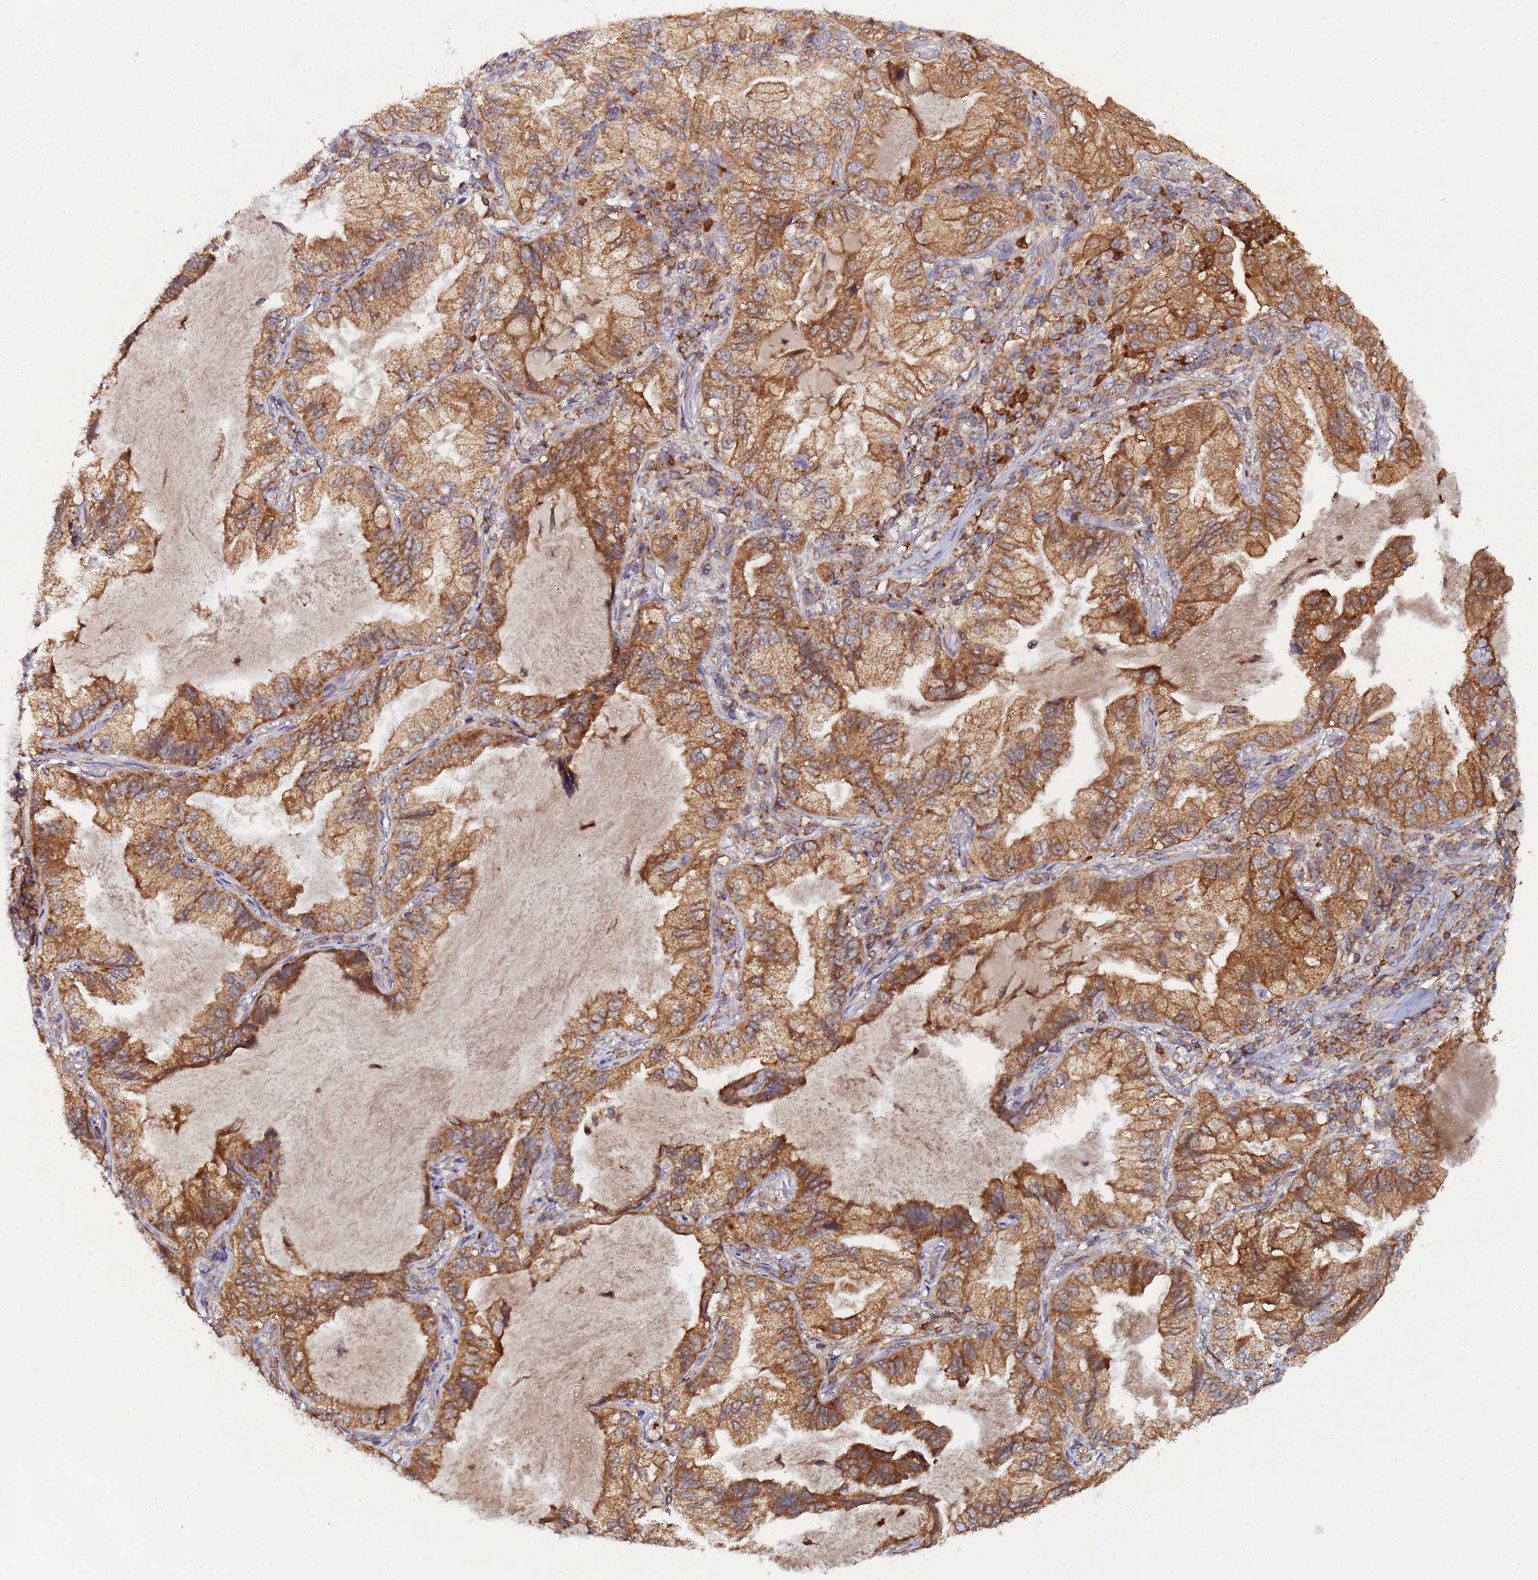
{"staining": {"intensity": "moderate", "quantity": ">75%", "location": "cytoplasmic/membranous"}, "tissue": "lung cancer", "cell_type": "Tumor cells", "image_type": "cancer", "snomed": [{"axis": "morphology", "description": "Adenocarcinoma, NOS"}, {"axis": "topography", "description": "Lung"}], "caption": "A photomicrograph of human adenocarcinoma (lung) stained for a protein displays moderate cytoplasmic/membranous brown staining in tumor cells.", "gene": "CCDC127", "patient": {"sex": "female", "age": 69}}